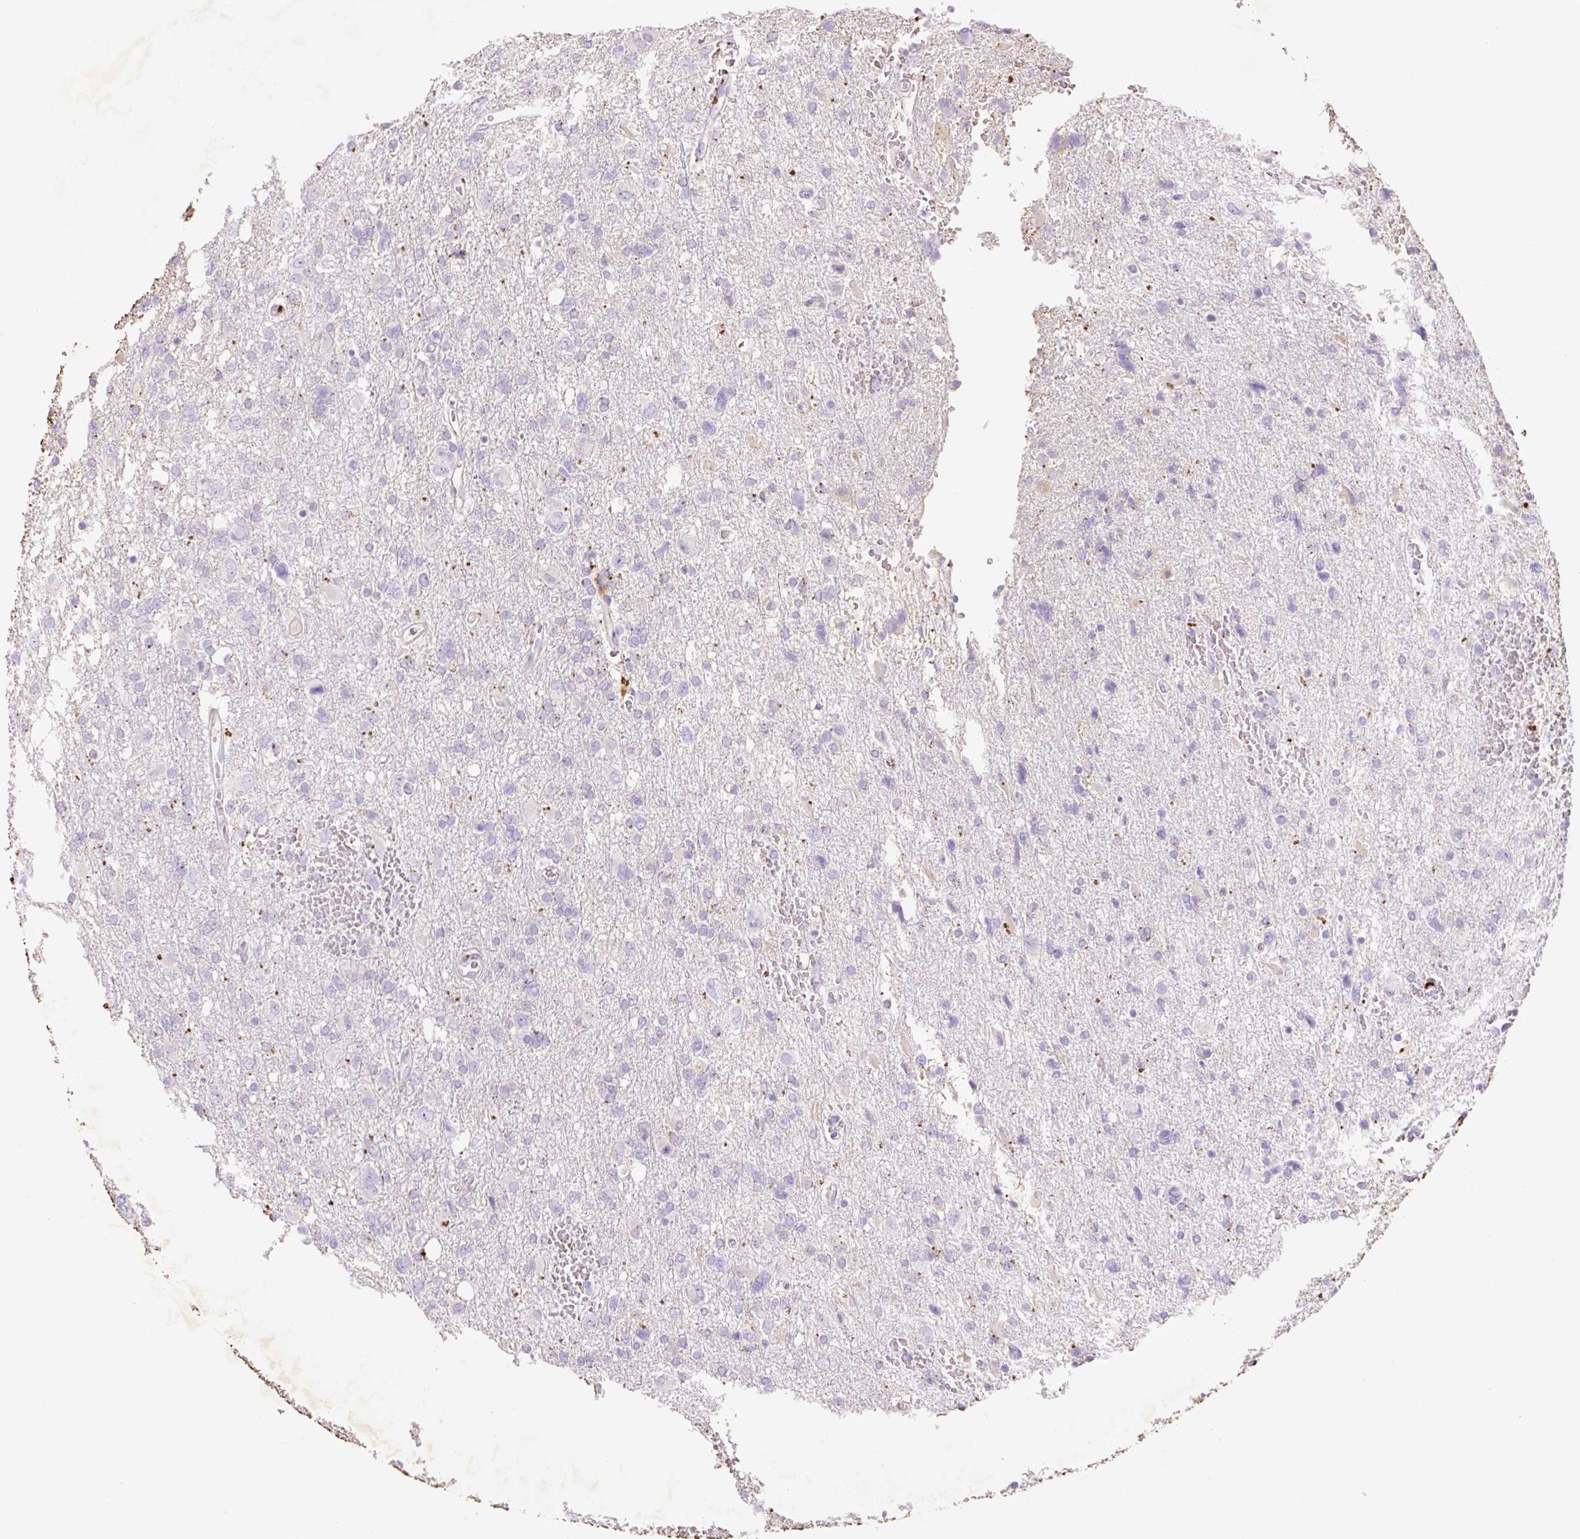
{"staining": {"intensity": "negative", "quantity": "none", "location": "none"}, "tissue": "glioma", "cell_type": "Tumor cells", "image_type": "cancer", "snomed": [{"axis": "morphology", "description": "Glioma, malignant, High grade"}, {"axis": "topography", "description": "Brain"}], "caption": "The image exhibits no staining of tumor cells in malignant glioma (high-grade).", "gene": "HEXA", "patient": {"sex": "male", "age": 61}}